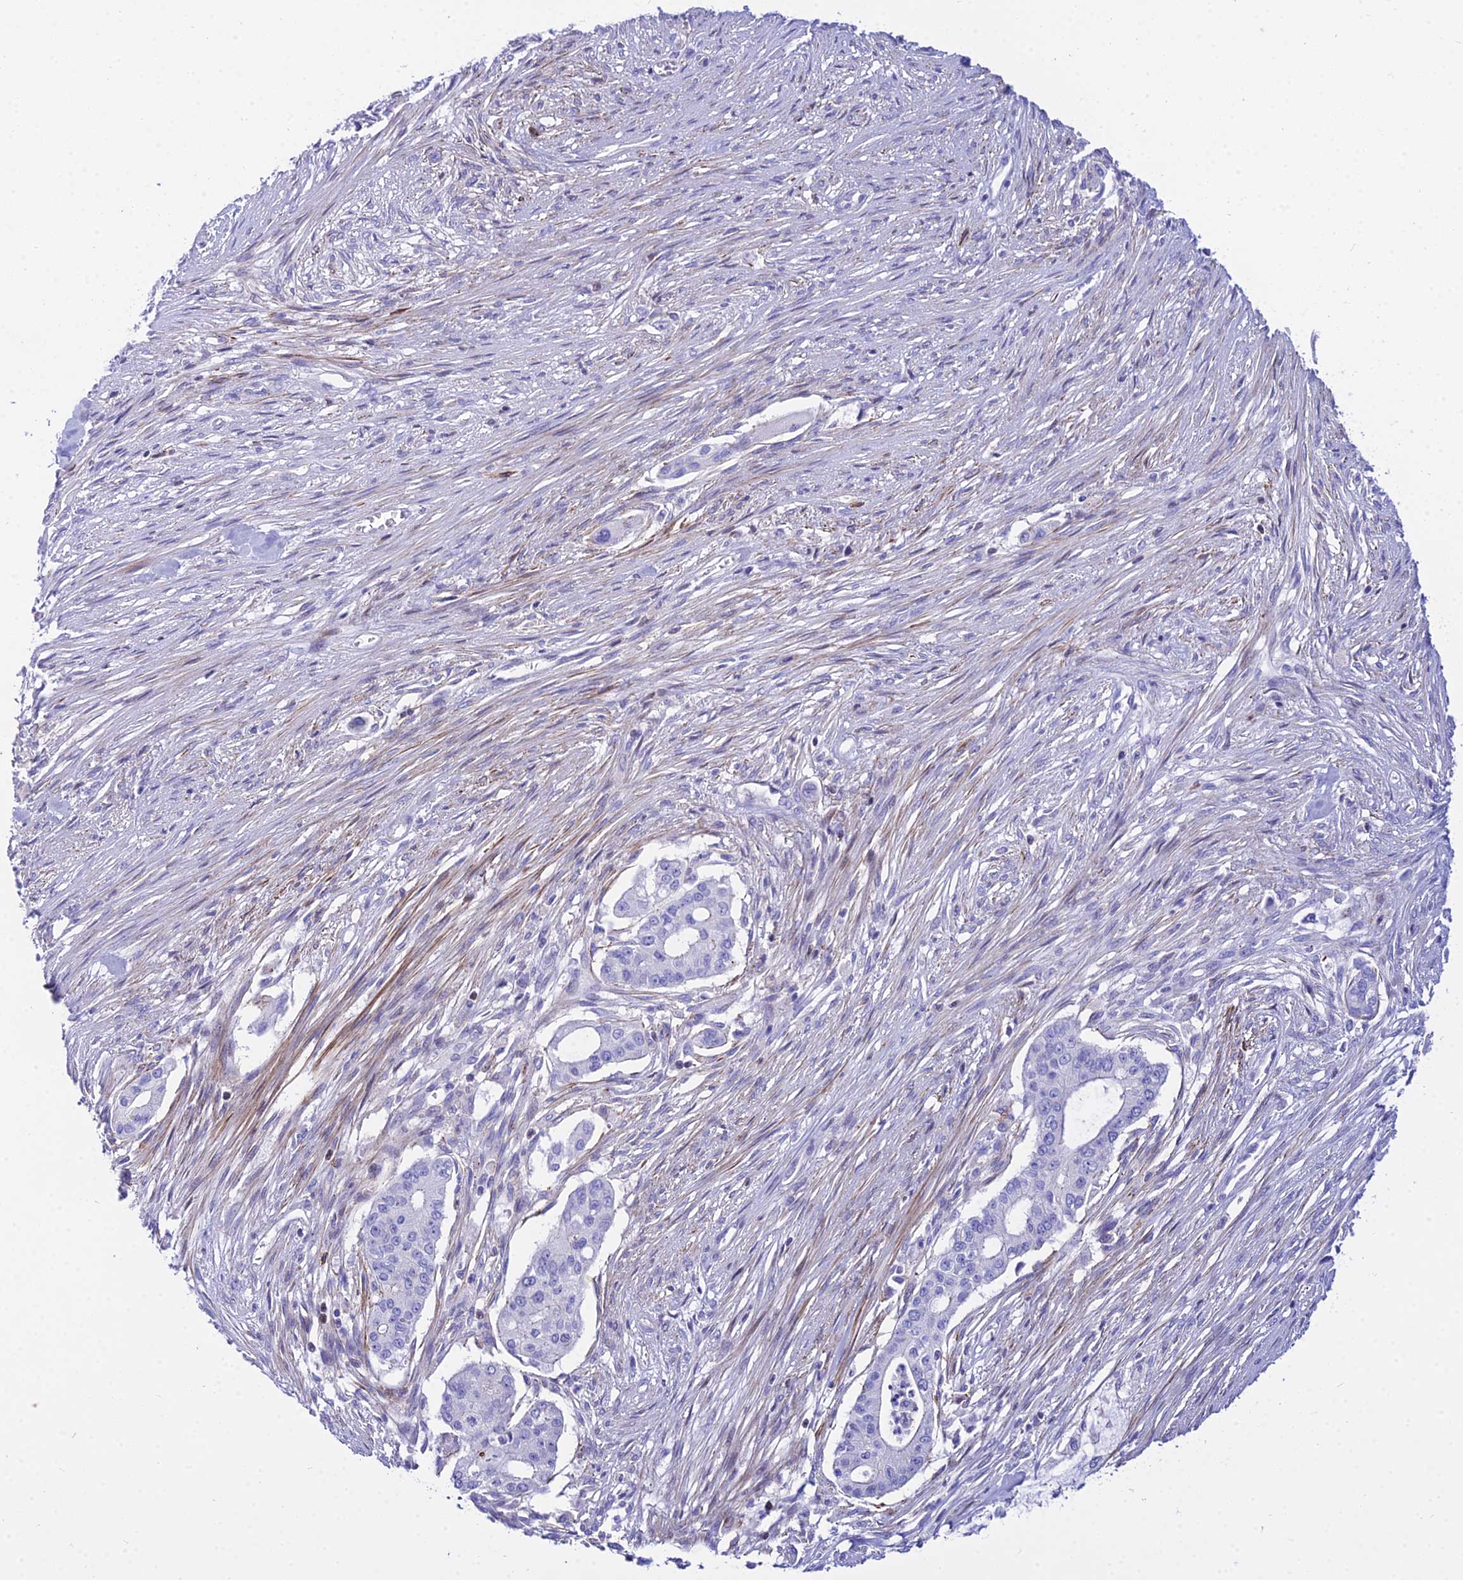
{"staining": {"intensity": "negative", "quantity": "none", "location": "none"}, "tissue": "pancreatic cancer", "cell_type": "Tumor cells", "image_type": "cancer", "snomed": [{"axis": "morphology", "description": "Adenocarcinoma, NOS"}, {"axis": "topography", "description": "Pancreas"}], "caption": "High magnification brightfield microscopy of pancreatic cancer stained with DAB (3,3'-diaminobenzidine) (brown) and counterstained with hematoxylin (blue): tumor cells show no significant staining. Nuclei are stained in blue.", "gene": "DLX1", "patient": {"sex": "male", "age": 46}}